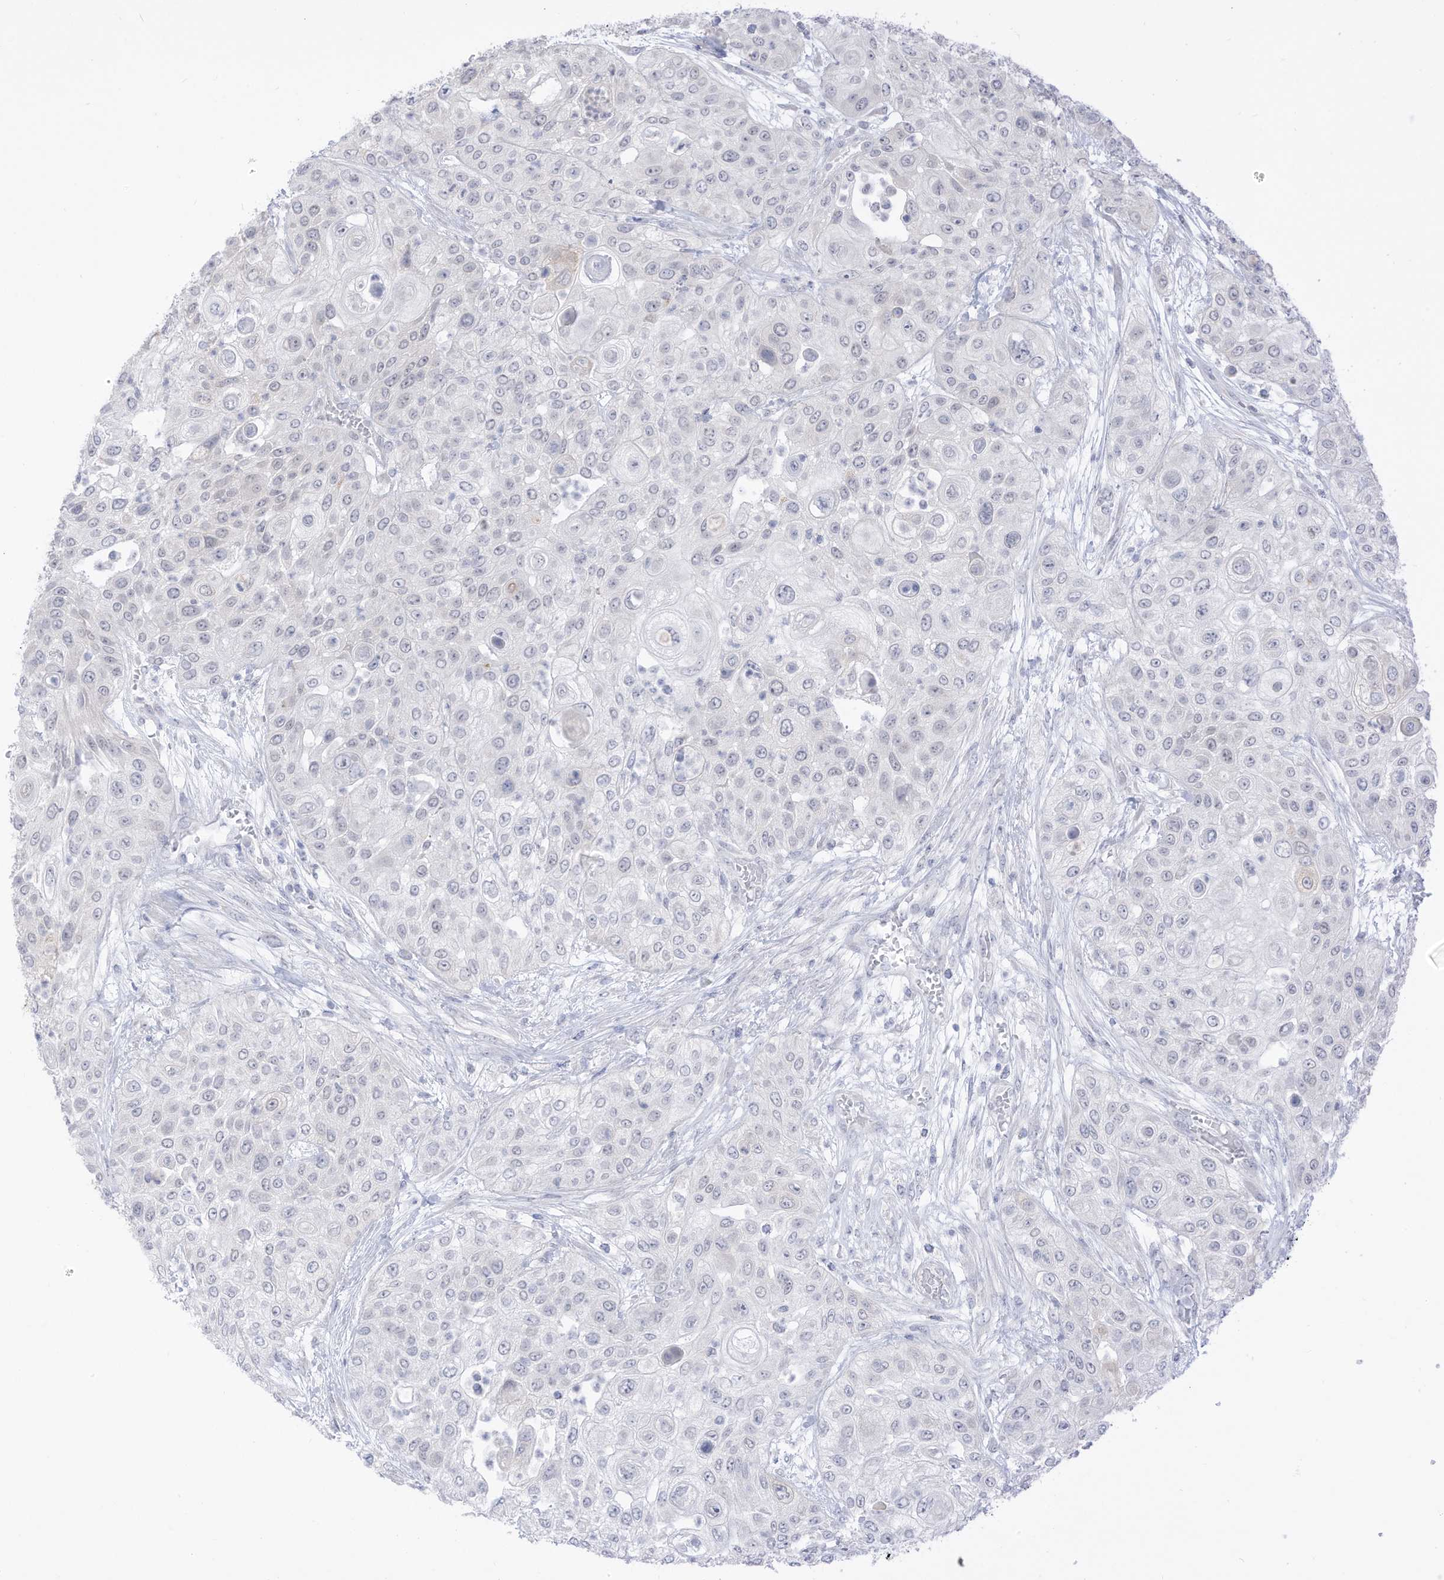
{"staining": {"intensity": "negative", "quantity": "none", "location": "none"}, "tissue": "urothelial cancer", "cell_type": "Tumor cells", "image_type": "cancer", "snomed": [{"axis": "morphology", "description": "Urothelial carcinoma, High grade"}, {"axis": "topography", "description": "Urinary bladder"}], "caption": "Immunohistochemistry image of neoplastic tissue: human urothelial cancer stained with DAB displays no significant protein expression in tumor cells.", "gene": "OGT", "patient": {"sex": "female", "age": 79}}